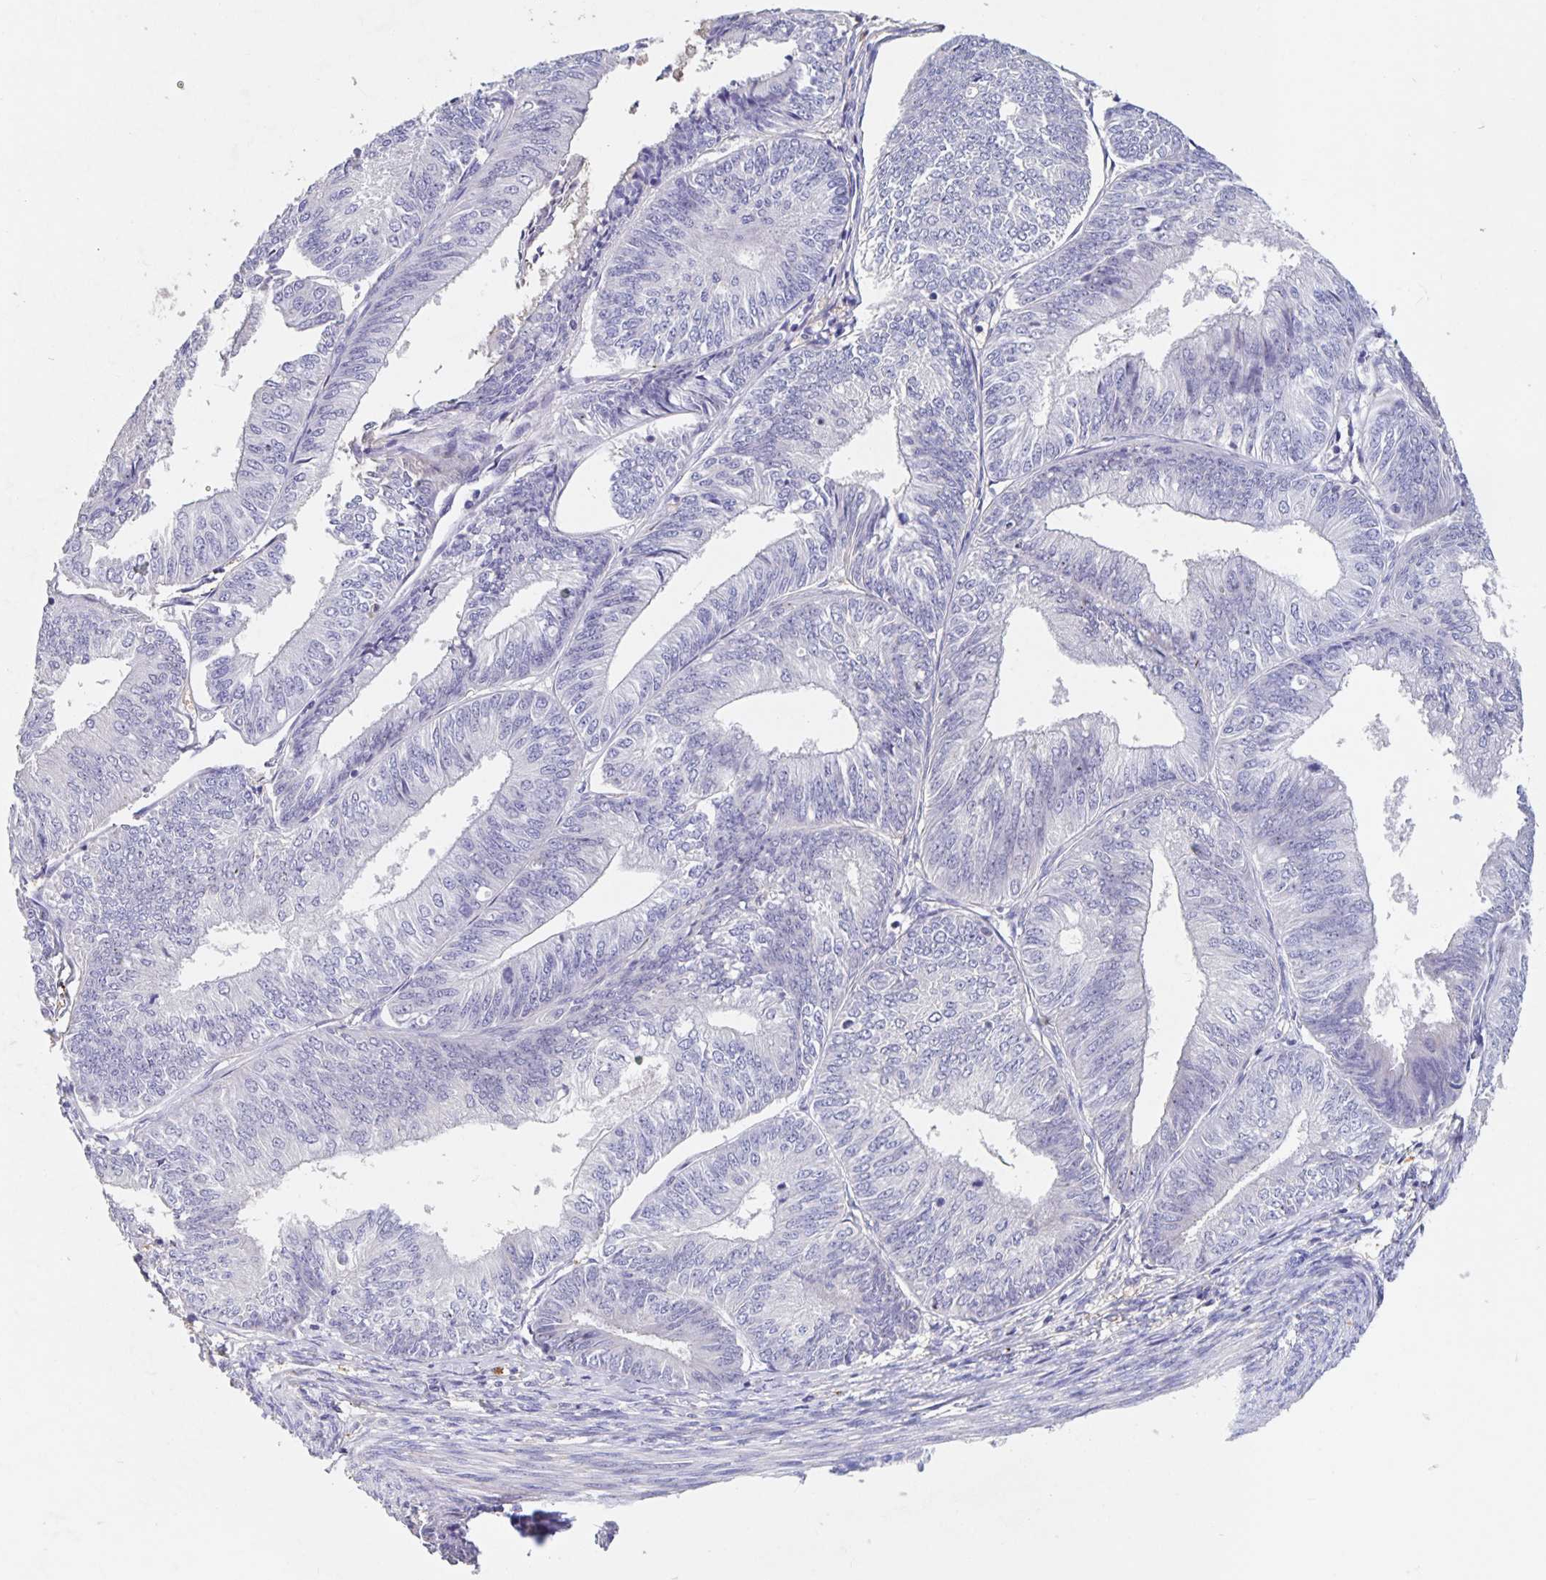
{"staining": {"intensity": "negative", "quantity": "none", "location": "none"}, "tissue": "endometrial cancer", "cell_type": "Tumor cells", "image_type": "cancer", "snomed": [{"axis": "morphology", "description": "Adenocarcinoma, NOS"}, {"axis": "topography", "description": "Endometrium"}], "caption": "High power microscopy histopathology image of an immunohistochemistry (IHC) micrograph of endometrial cancer (adenocarcinoma), revealing no significant staining in tumor cells.", "gene": "CDC42BPG", "patient": {"sex": "female", "age": 58}}